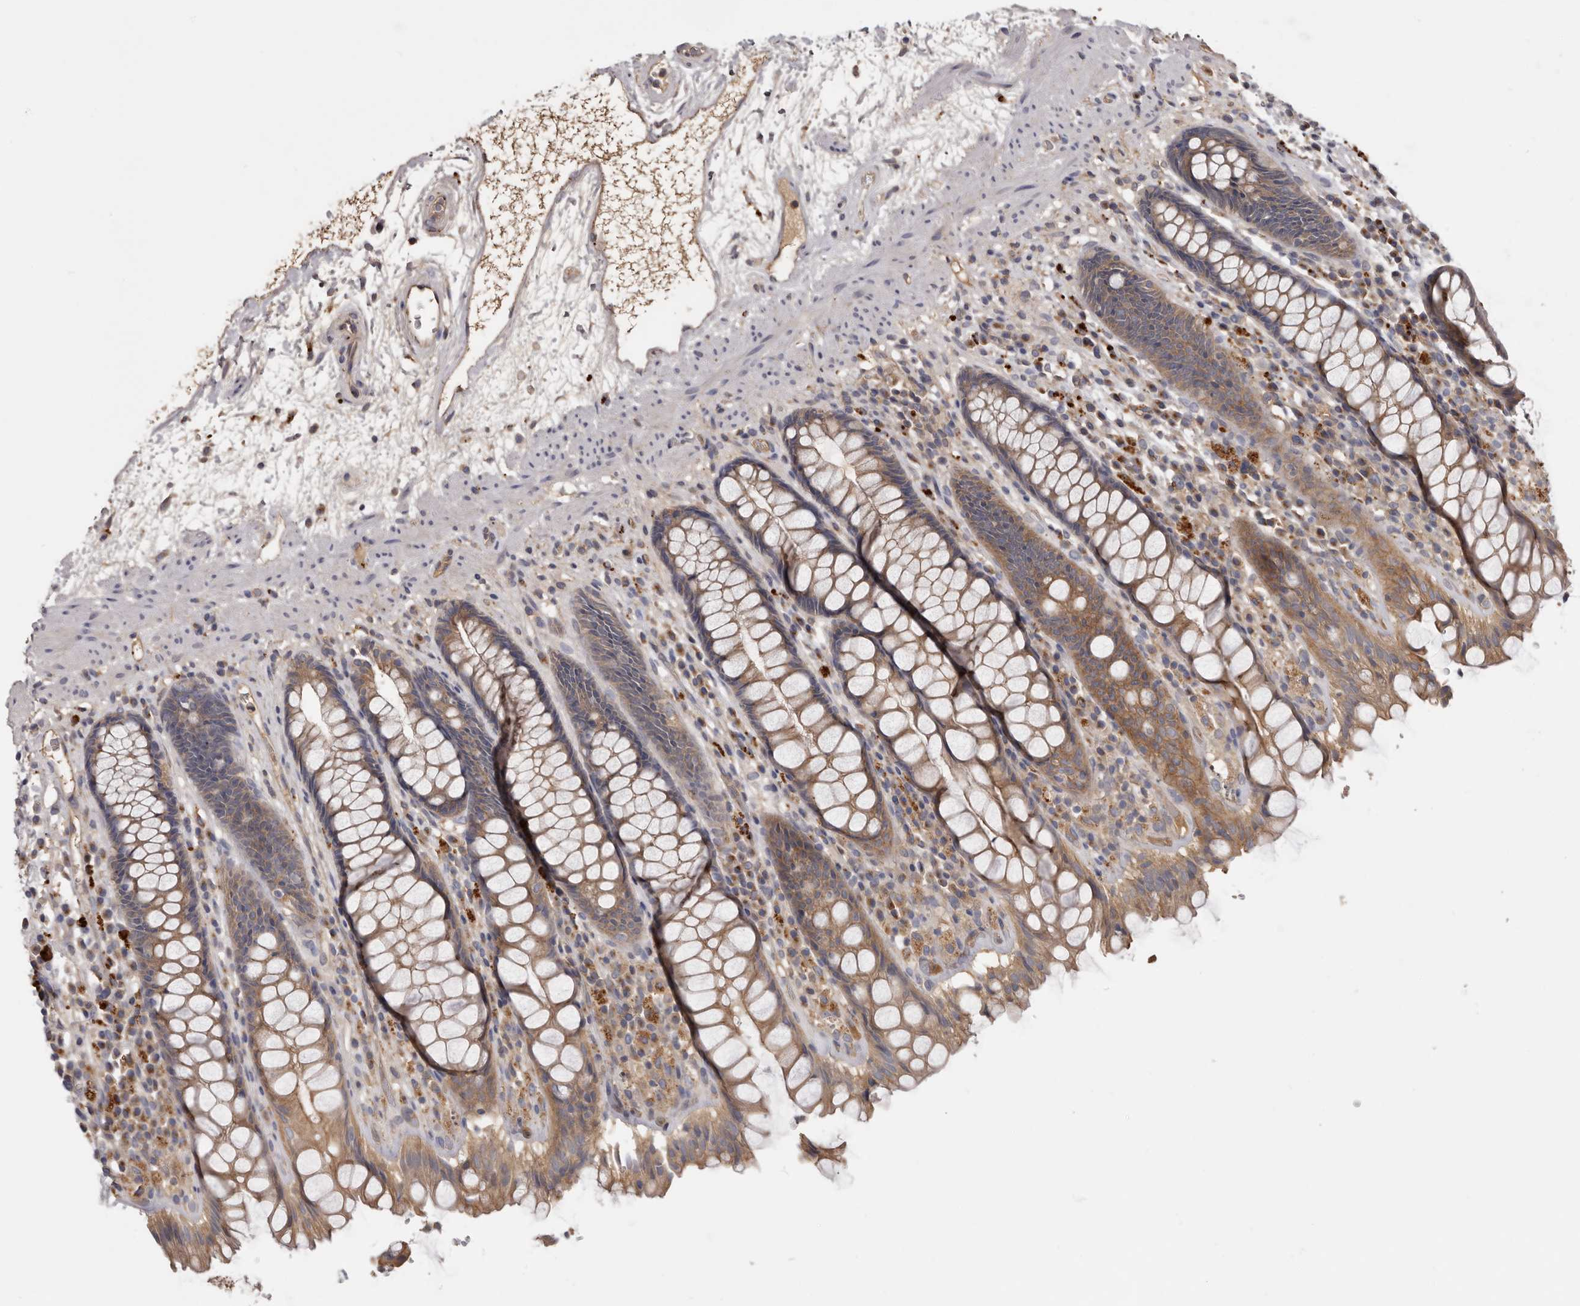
{"staining": {"intensity": "moderate", "quantity": ">75%", "location": "cytoplasmic/membranous"}, "tissue": "rectum", "cell_type": "Glandular cells", "image_type": "normal", "snomed": [{"axis": "morphology", "description": "Normal tissue, NOS"}, {"axis": "topography", "description": "Rectum"}], "caption": "Immunohistochemical staining of unremarkable human rectum reveals medium levels of moderate cytoplasmic/membranous expression in approximately >75% of glandular cells. (Brightfield microscopy of DAB IHC at high magnification).", "gene": "INKA2", "patient": {"sex": "male", "age": 64}}